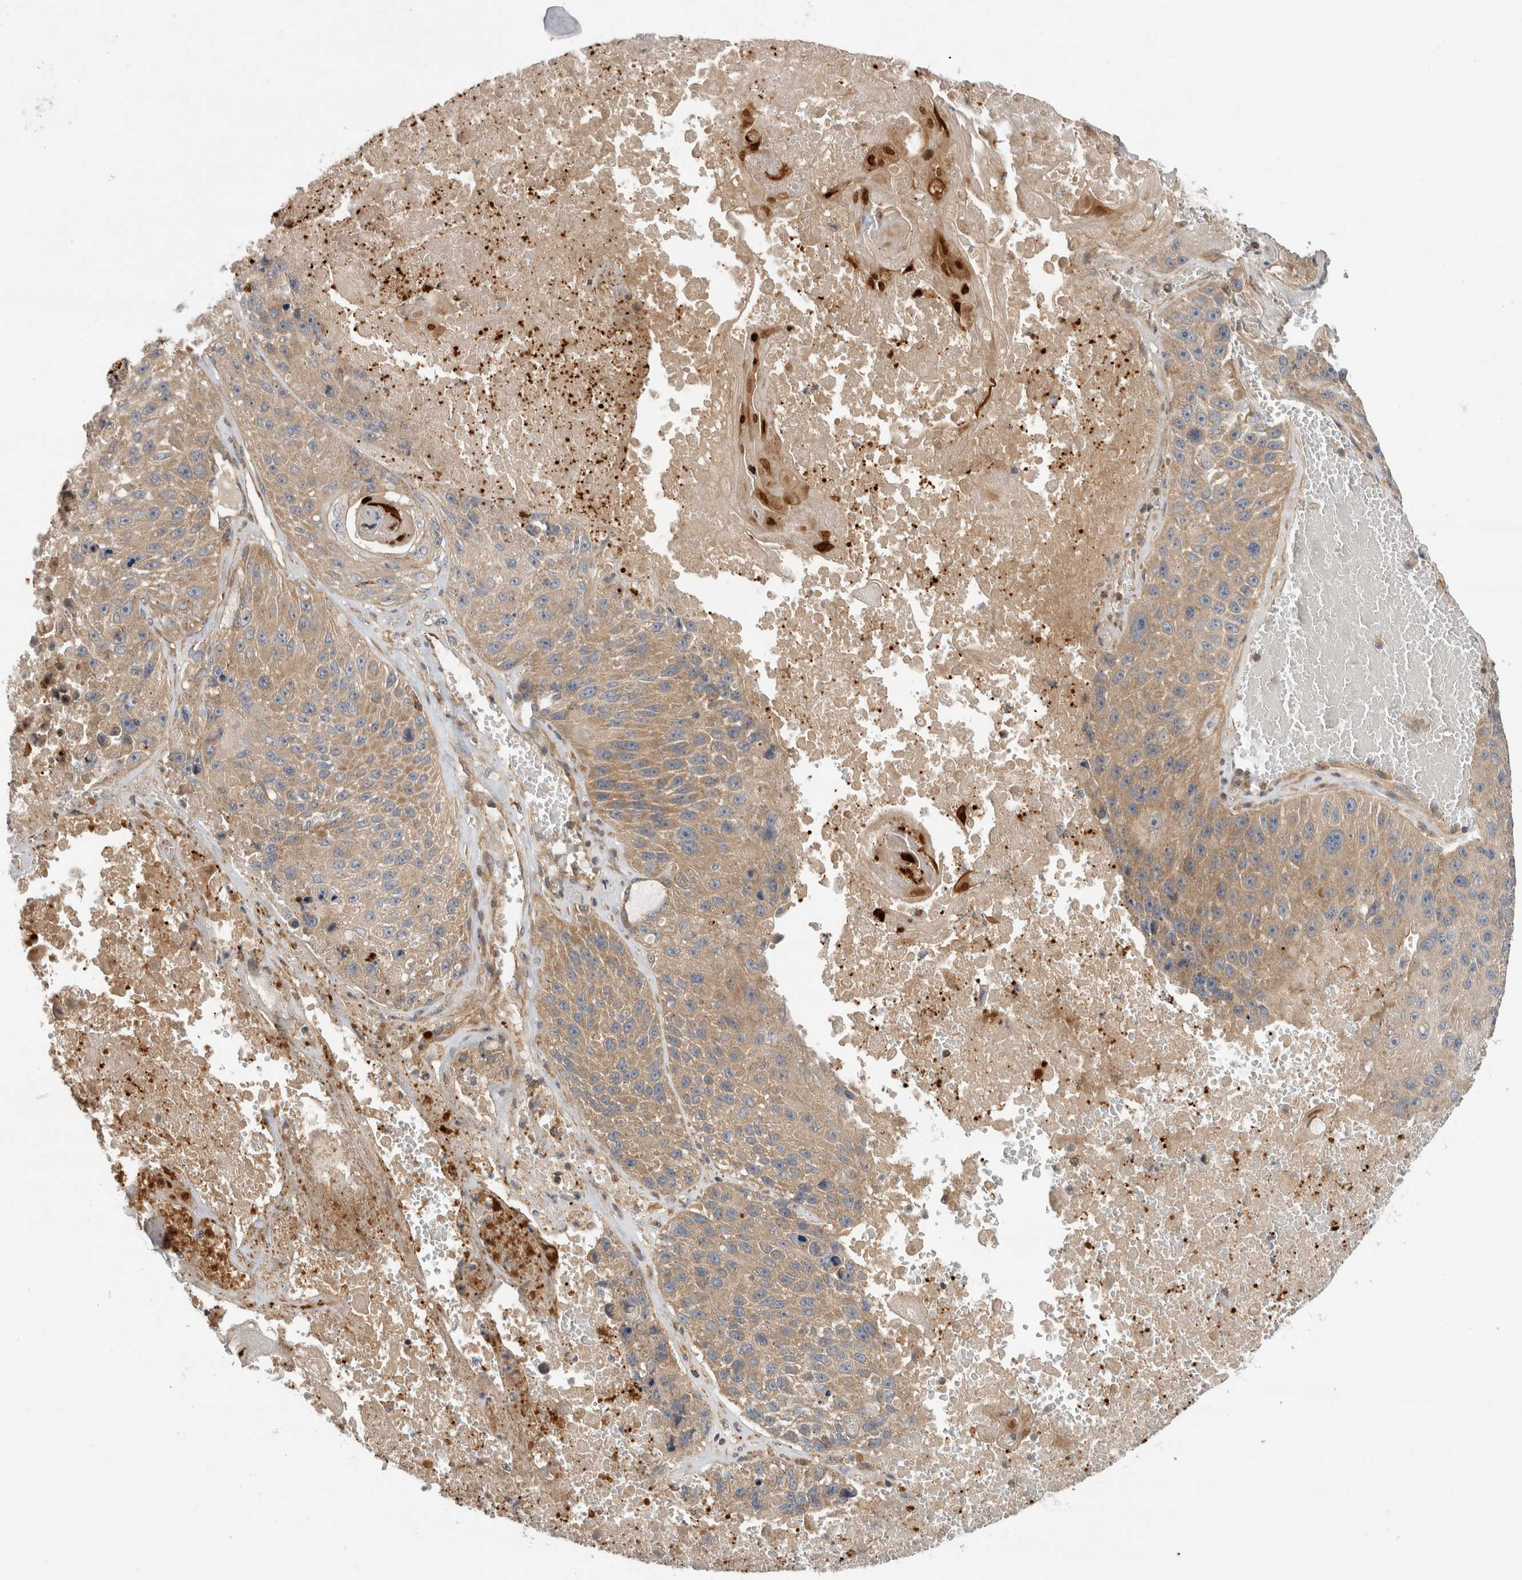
{"staining": {"intensity": "moderate", "quantity": ">75%", "location": "cytoplasmic/membranous"}, "tissue": "lung cancer", "cell_type": "Tumor cells", "image_type": "cancer", "snomed": [{"axis": "morphology", "description": "Squamous cell carcinoma, NOS"}, {"axis": "topography", "description": "Lung"}], "caption": "Tumor cells show moderate cytoplasmic/membranous expression in approximately >75% of cells in squamous cell carcinoma (lung).", "gene": "GRIK2", "patient": {"sex": "male", "age": 61}}